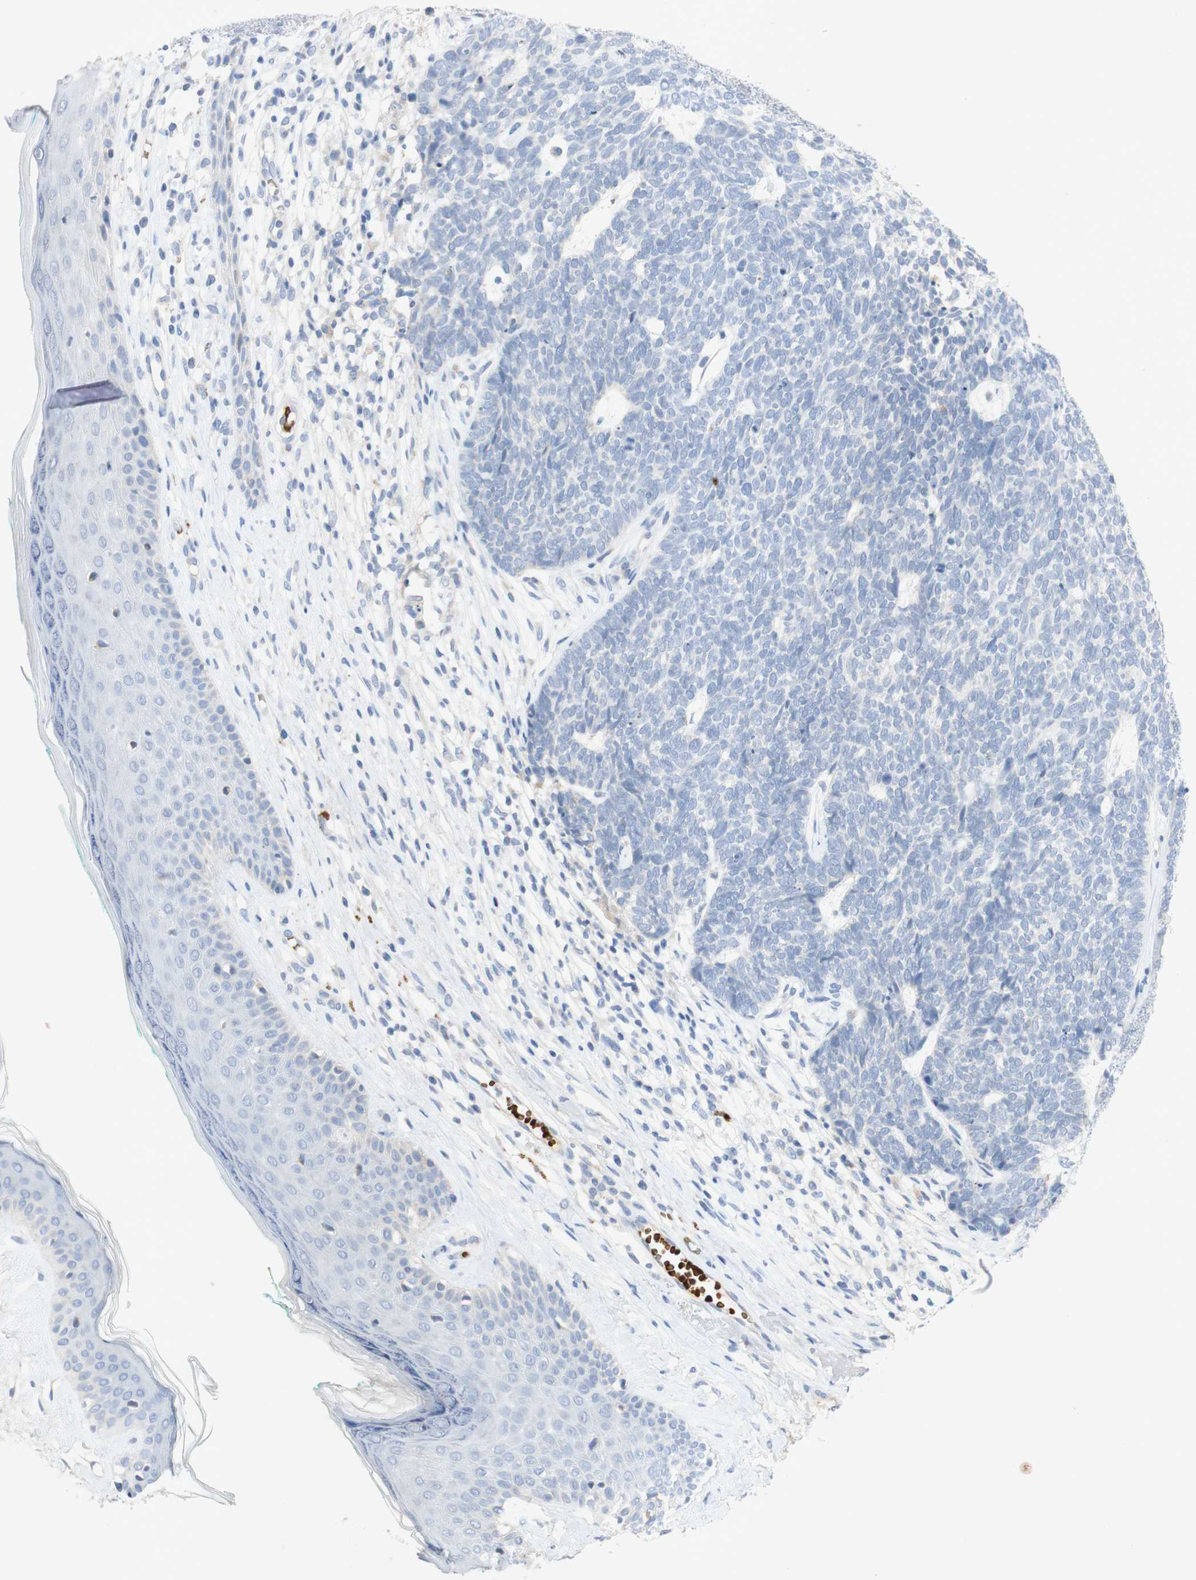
{"staining": {"intensity": "negative", "quantity": "none", "location": "none"}, "tissue": "skin cancer", "cell_type": "Tumor cells", "image_type": "cancer", "snomed": [{"axis": "morphology", "description": "Basal cell carcinoma"}, {"axis": "topography", "description": "Skin"}], "caption": "Immunohistochemistry of skin basal cell carcinoma exhibits no staining in tumor cells.", "gene": "EPO", "patient": {"sex": "female", "age": 84}}